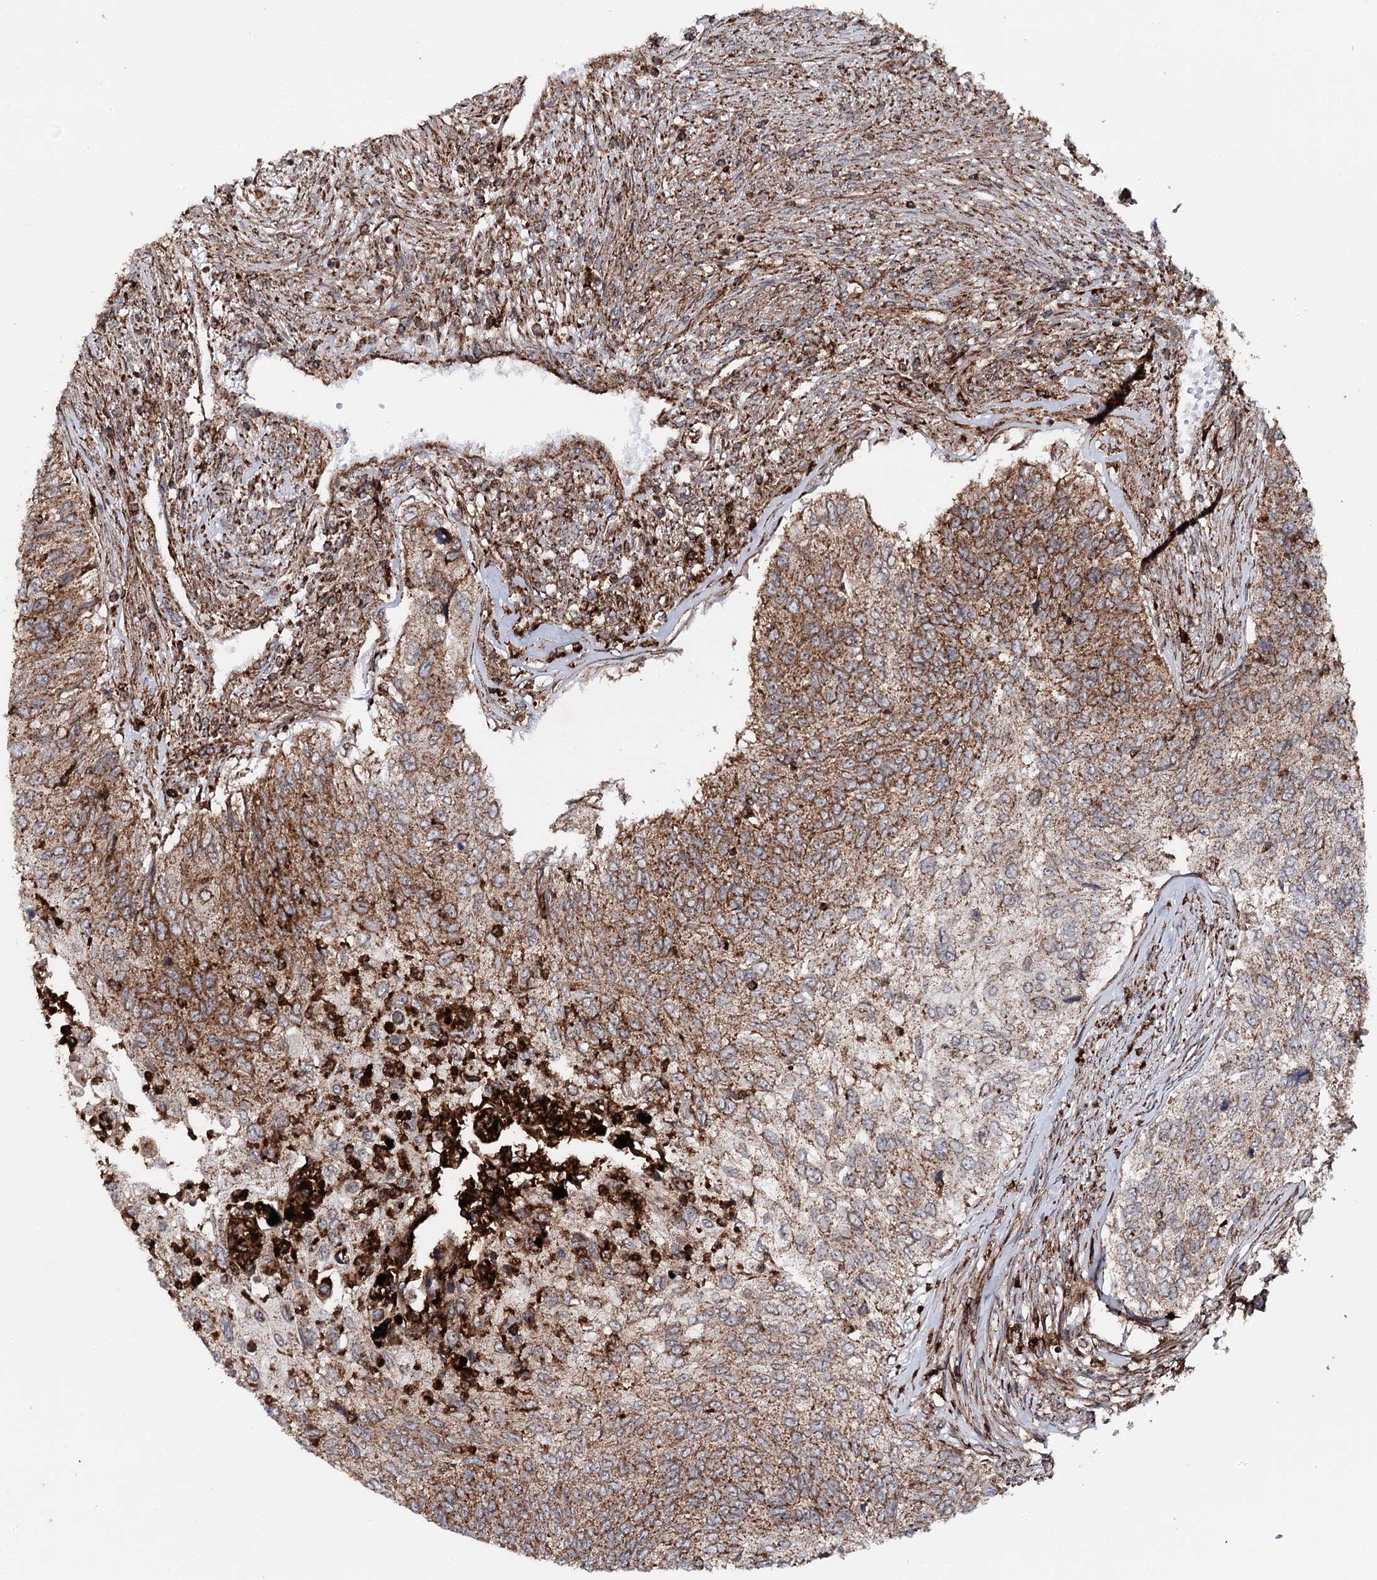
{"staining": {"intensity": "moderate", "quantity": ">75%", "location": "cytoplasmic/membranous"}, "tissue": "urothelial cancer", "cell_type": "Tumor cells", "image_type": "cancer", "snomed": [{"axis": "morphology", "description": "Urothelial carcinoma, High grade"}, {"axis": "topography", "description": "Urinary bladder"}], "caption": "This micrograph demonstrates immunohistochemistry staining of urothelial carcinoma (high-grade), with medium moderate cytoplasmic/membranous expression in approximately >75% of tumor cells.", "gene": "FGFR1OP2", "patient": {"sex": "female", "age": 60}}